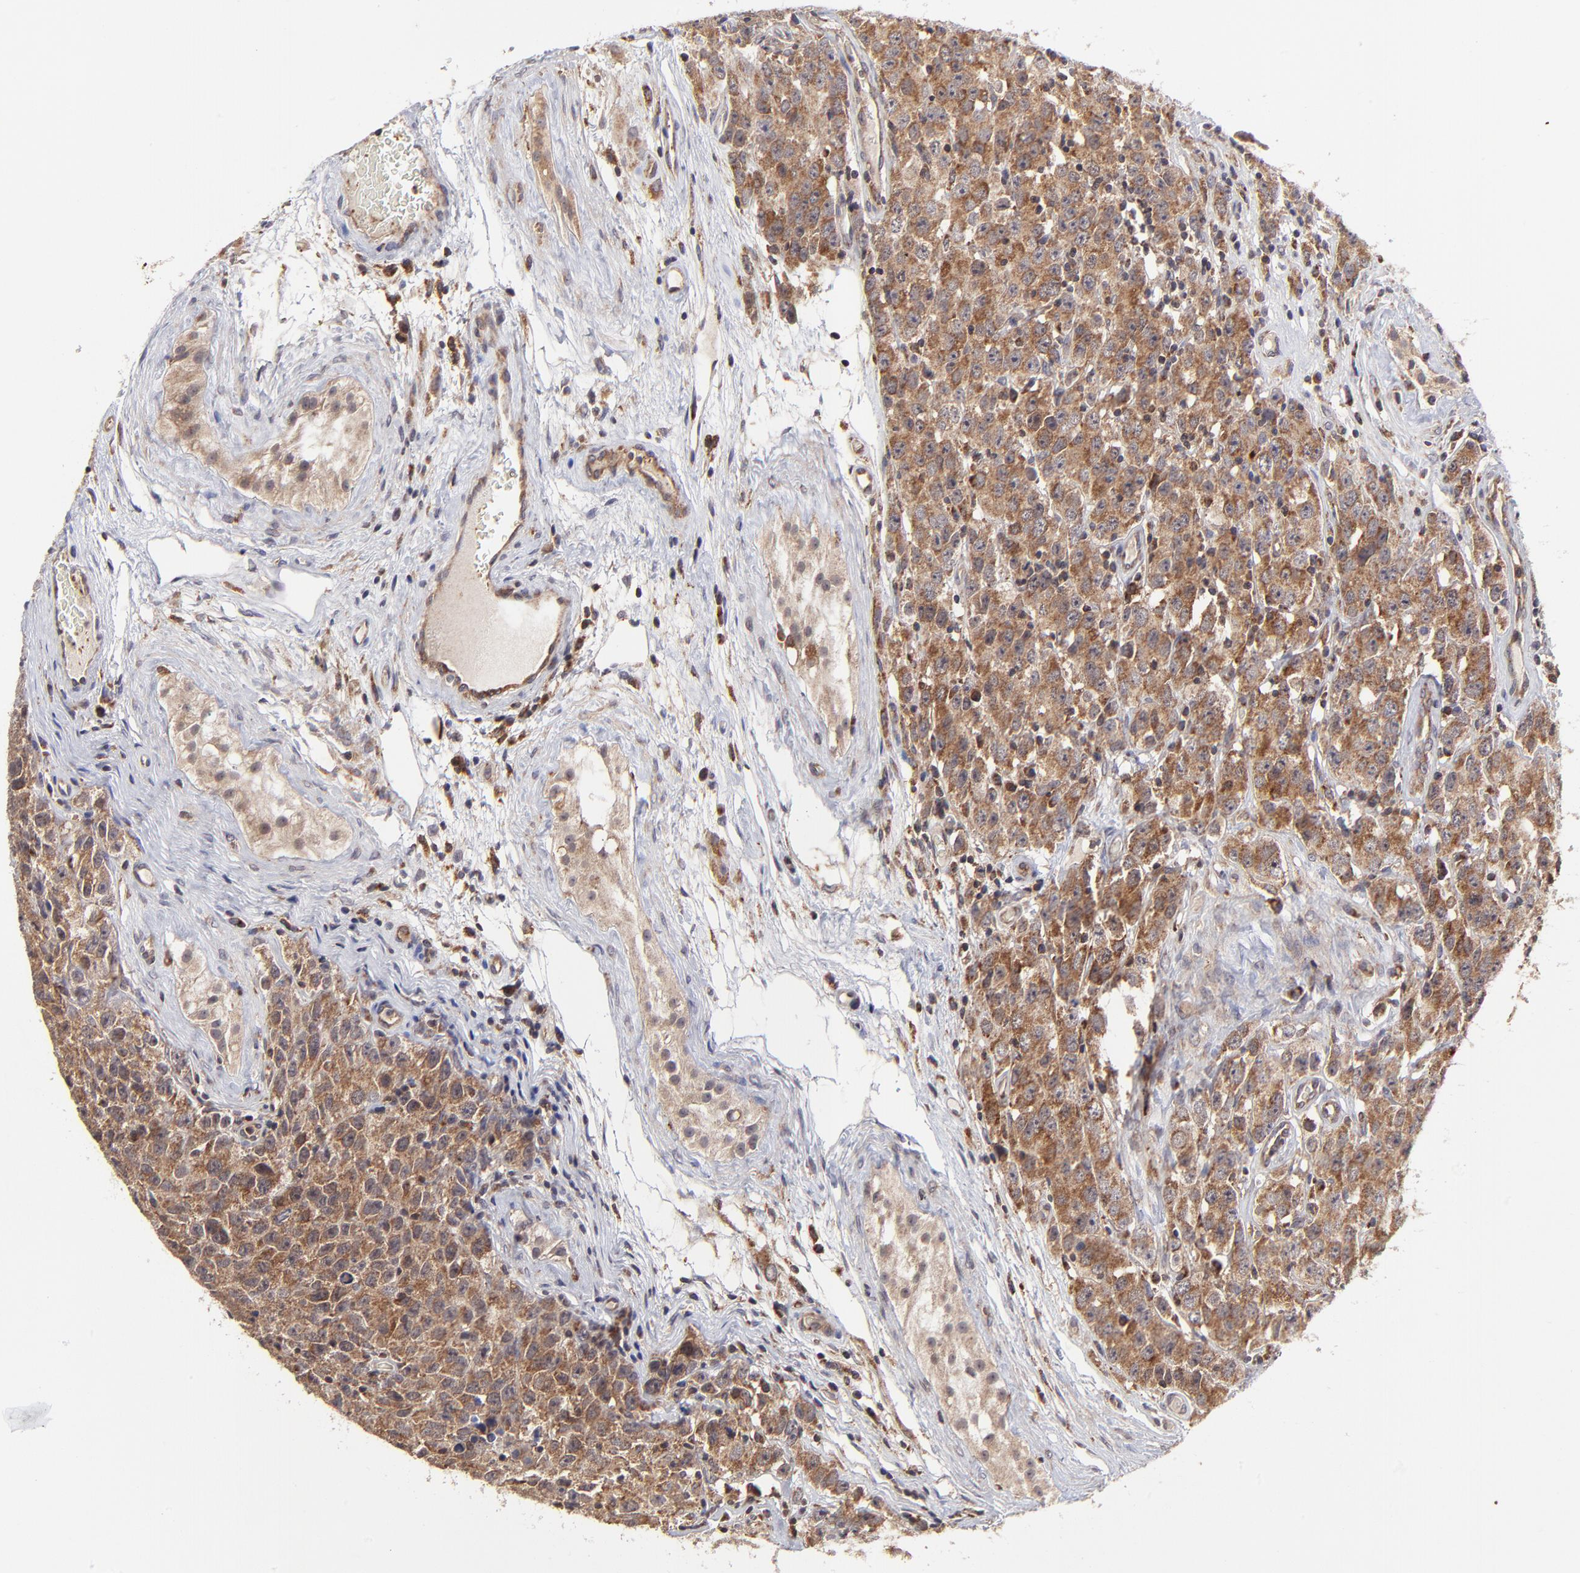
{"staining": {"intensity": "moderate", "quantity": ">75%", "location": "cytoplasmic/membranous"}, "tissue": "testis cancer", "cell_type": "Tumor cells", "image_type": "cancer", "snomed": [{"axis": "morphology", "description": "Seminoma, NOS"}, {"axis": "topography", "description": "Testis"}], "caption": "Brown immunohistochemical staining in testis cancer exhibits moderate cytoplasmic/membranous positivity in about >75% of tumor cells.", "gene": "MAP2K7", "patient": {"sex": "male", "age": 52}}